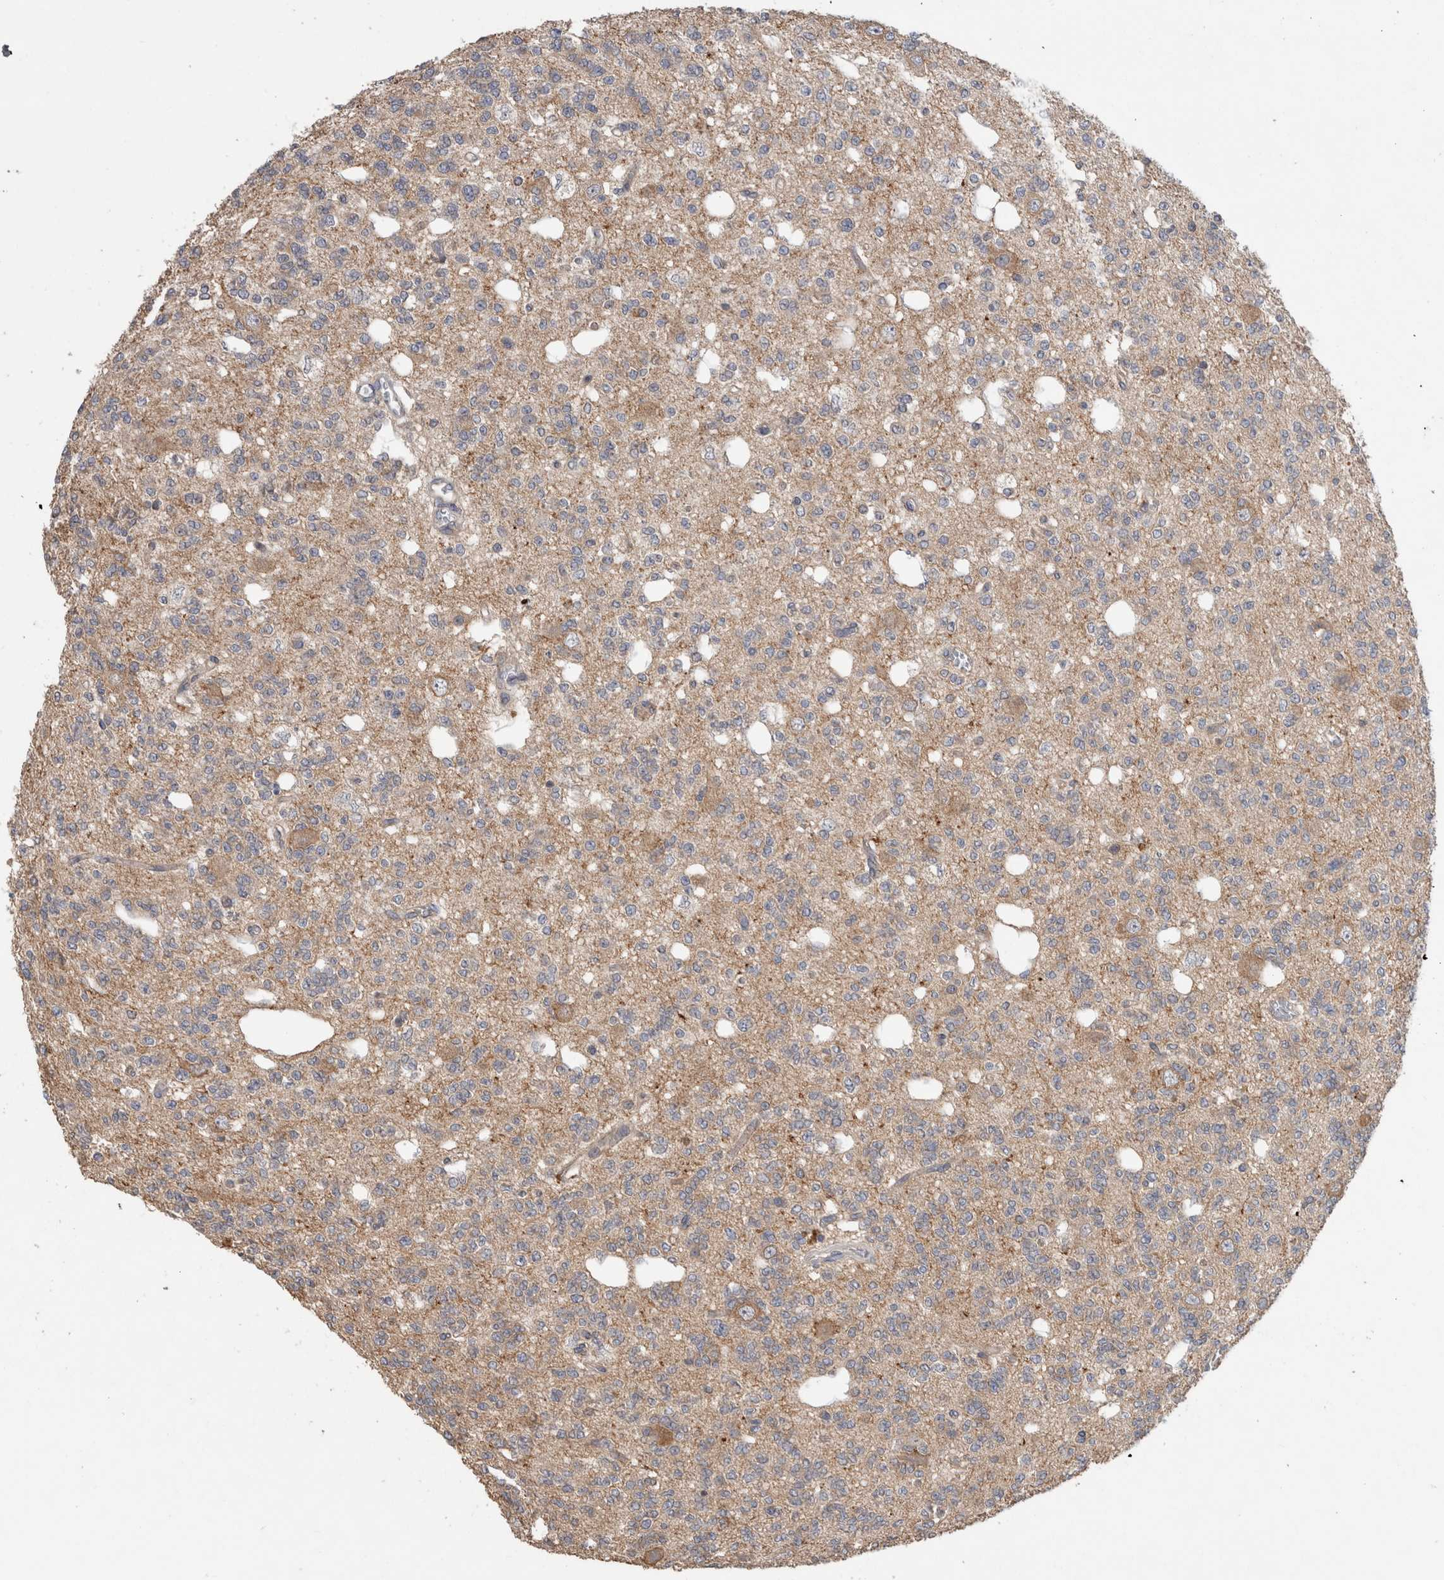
{"staining": {"intensity": "weak", "quantity": "<25%", "location": "cytoplasmic/membranous"}, "tissue": "glioma", "cell_type": "Tumor cells", "image_type": "cancer", "snomed": [{"axis": "morphology", "description": "Glioma, malignant, Low grade"}, {"axis": "topography", "description": "Brain"}], "caption": "Immunohistochemical staining of glioma shows no significant positivity in tumor cells.", "gene": "TARBP1", "patient": {"sex": "male", "age": 38}}